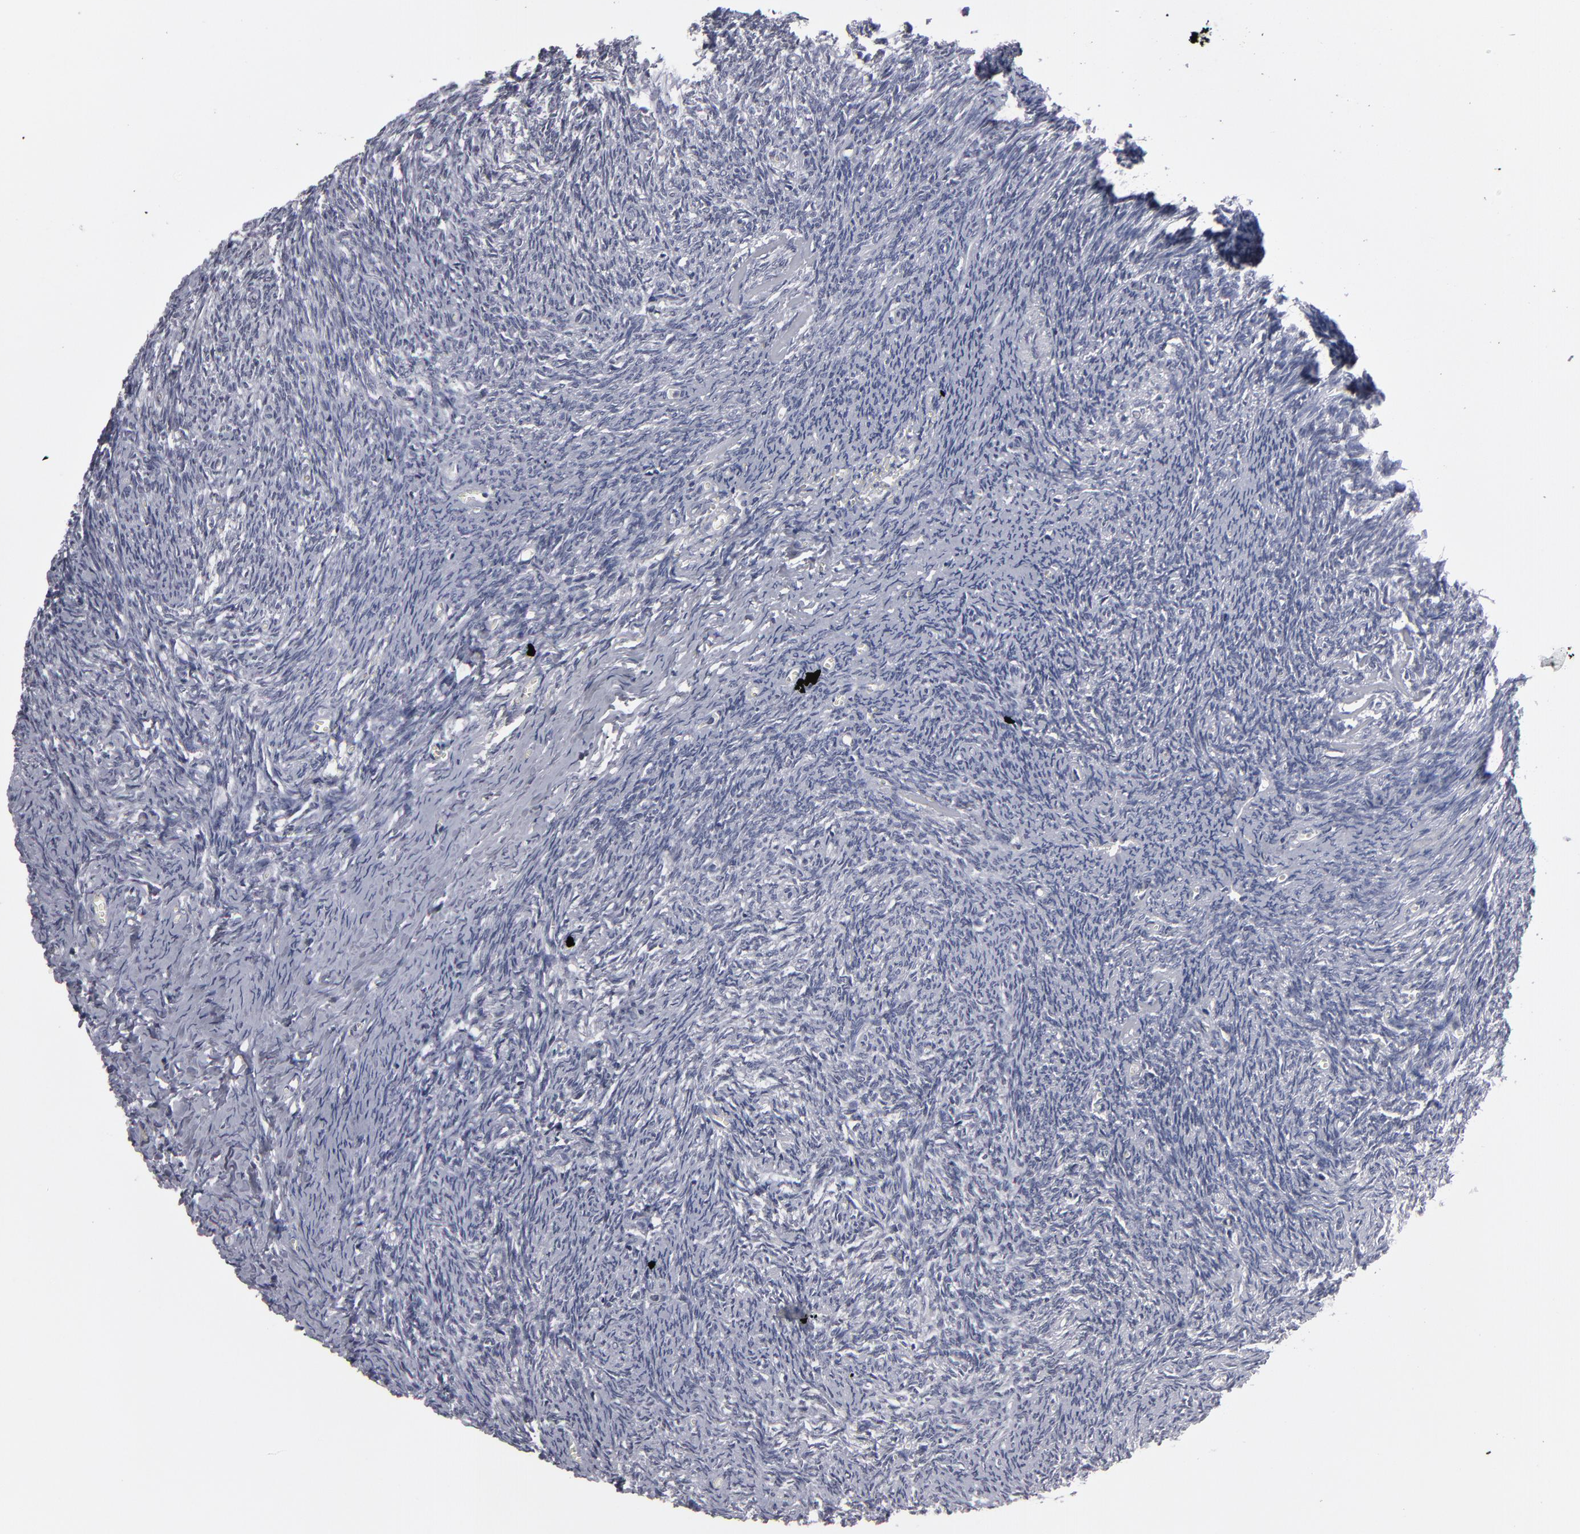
{"staining": {"intensity": "negative", "quantity": "none", "location": "none"}, "tissue": "ovary", "cell_type": "Ovarian stroma cells", "image_type": "normal", "snomed": [{"axis": "morphology", "description": "Normal tissue, NOS"}, {"axis": "topography", "description": "Ovary"}], "caption": "Protein analysis of unremarkable ovary displays no significant staining in ovarian stroma cells.", "gene": "ODF2", "patient": {"sex": "female", "age": 54}}